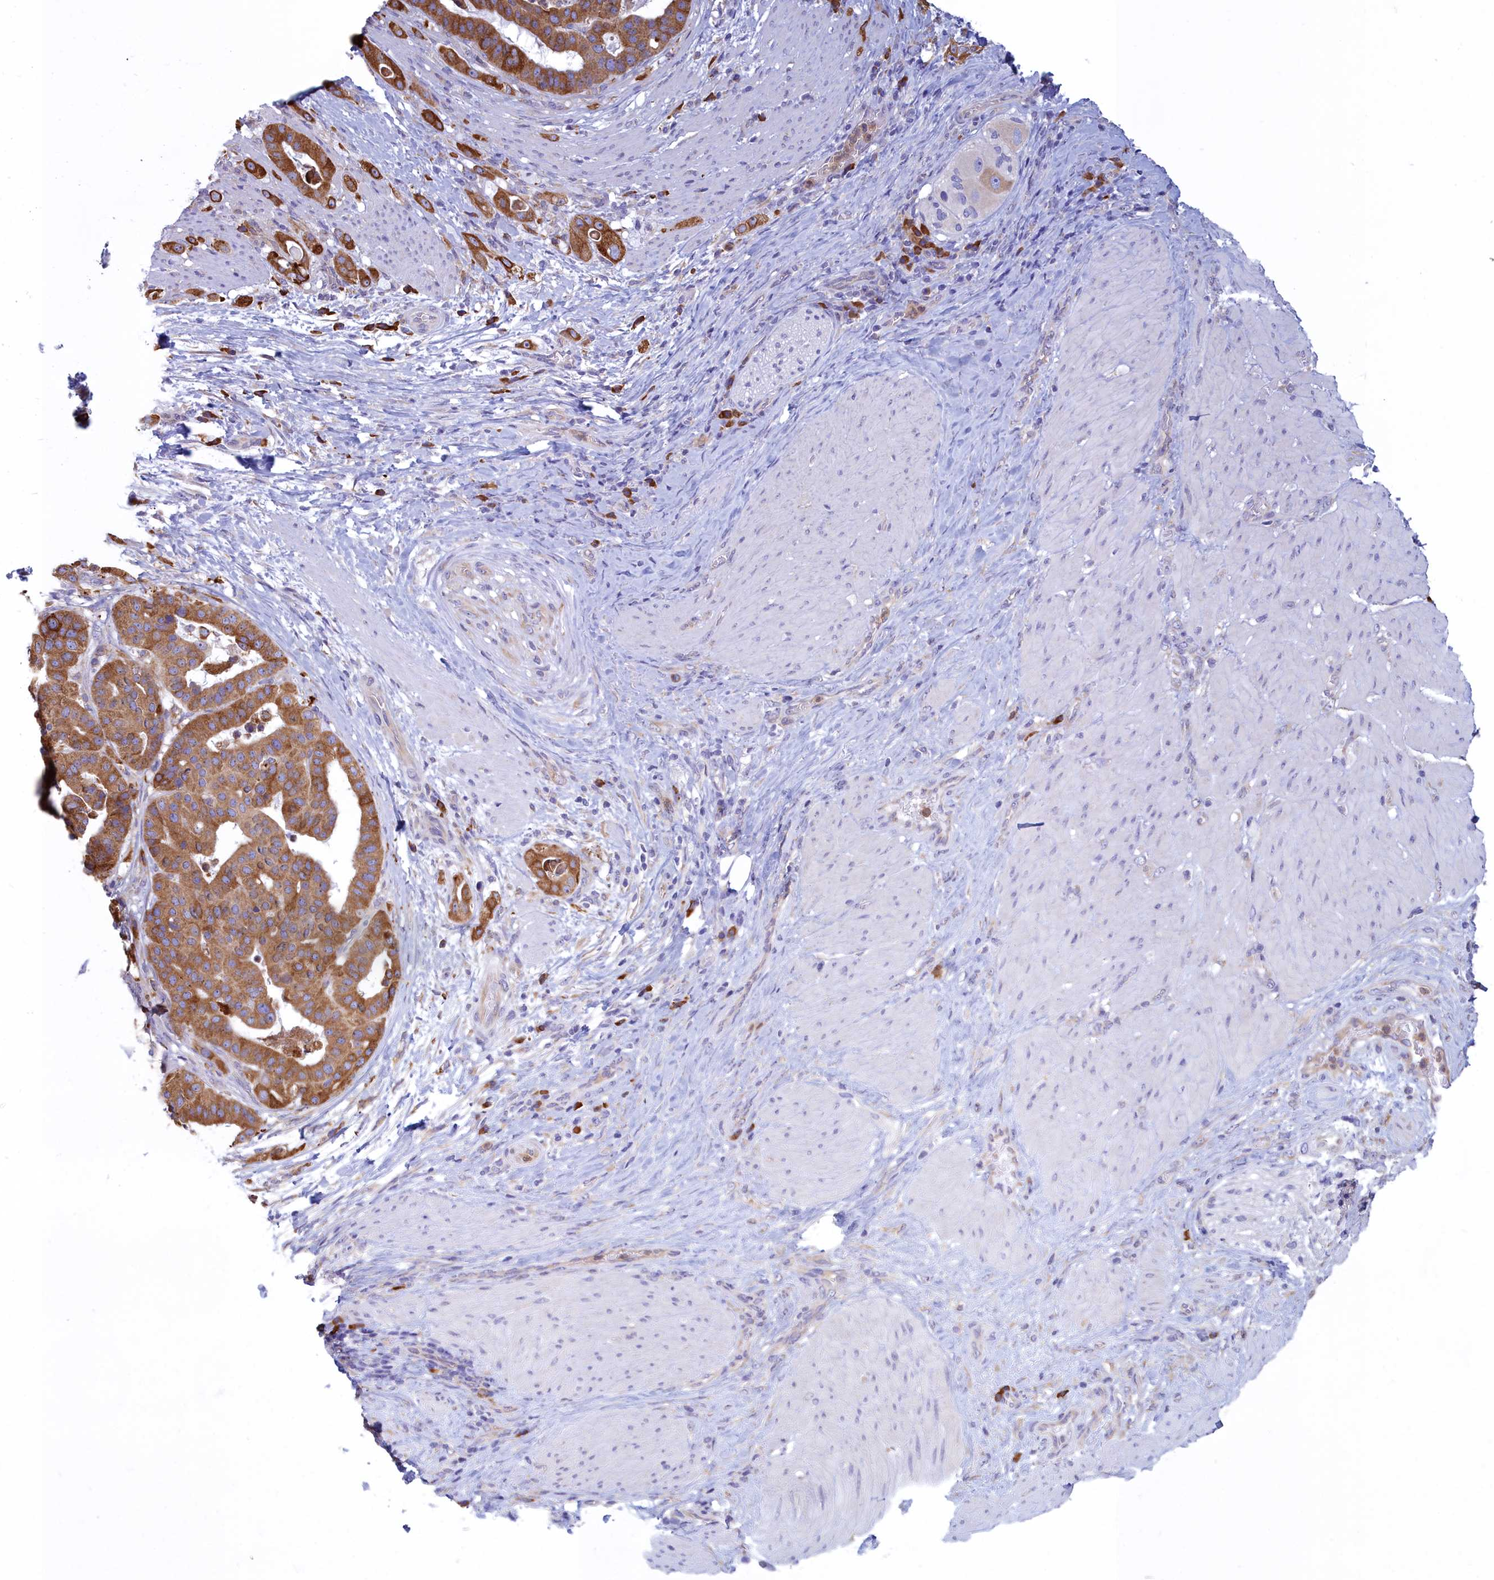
{"staining": {"intensity": "moderate", "quantity": ">75%", "location": "cytoplasmic/membranous"}, "tissue": "stomach cancer", "cell_type": "Tumor cells", "image_type": "cancer", "snomed": [{"axis": "morphology", "description": "Adenocarcinoma, NOS"}, {"axis": "topography", "description": "Stomach"}], "caption": "A medium amount of moderate cytoplasmic/membranous expression is appreciated in about >75% of tumor cells in stomach adenocarcinoma tissue. (DAB = brown stain, brightfield microscopy at high magnification).", "gene": "HM13", "patient": {"sex": "male", "age": 48}}